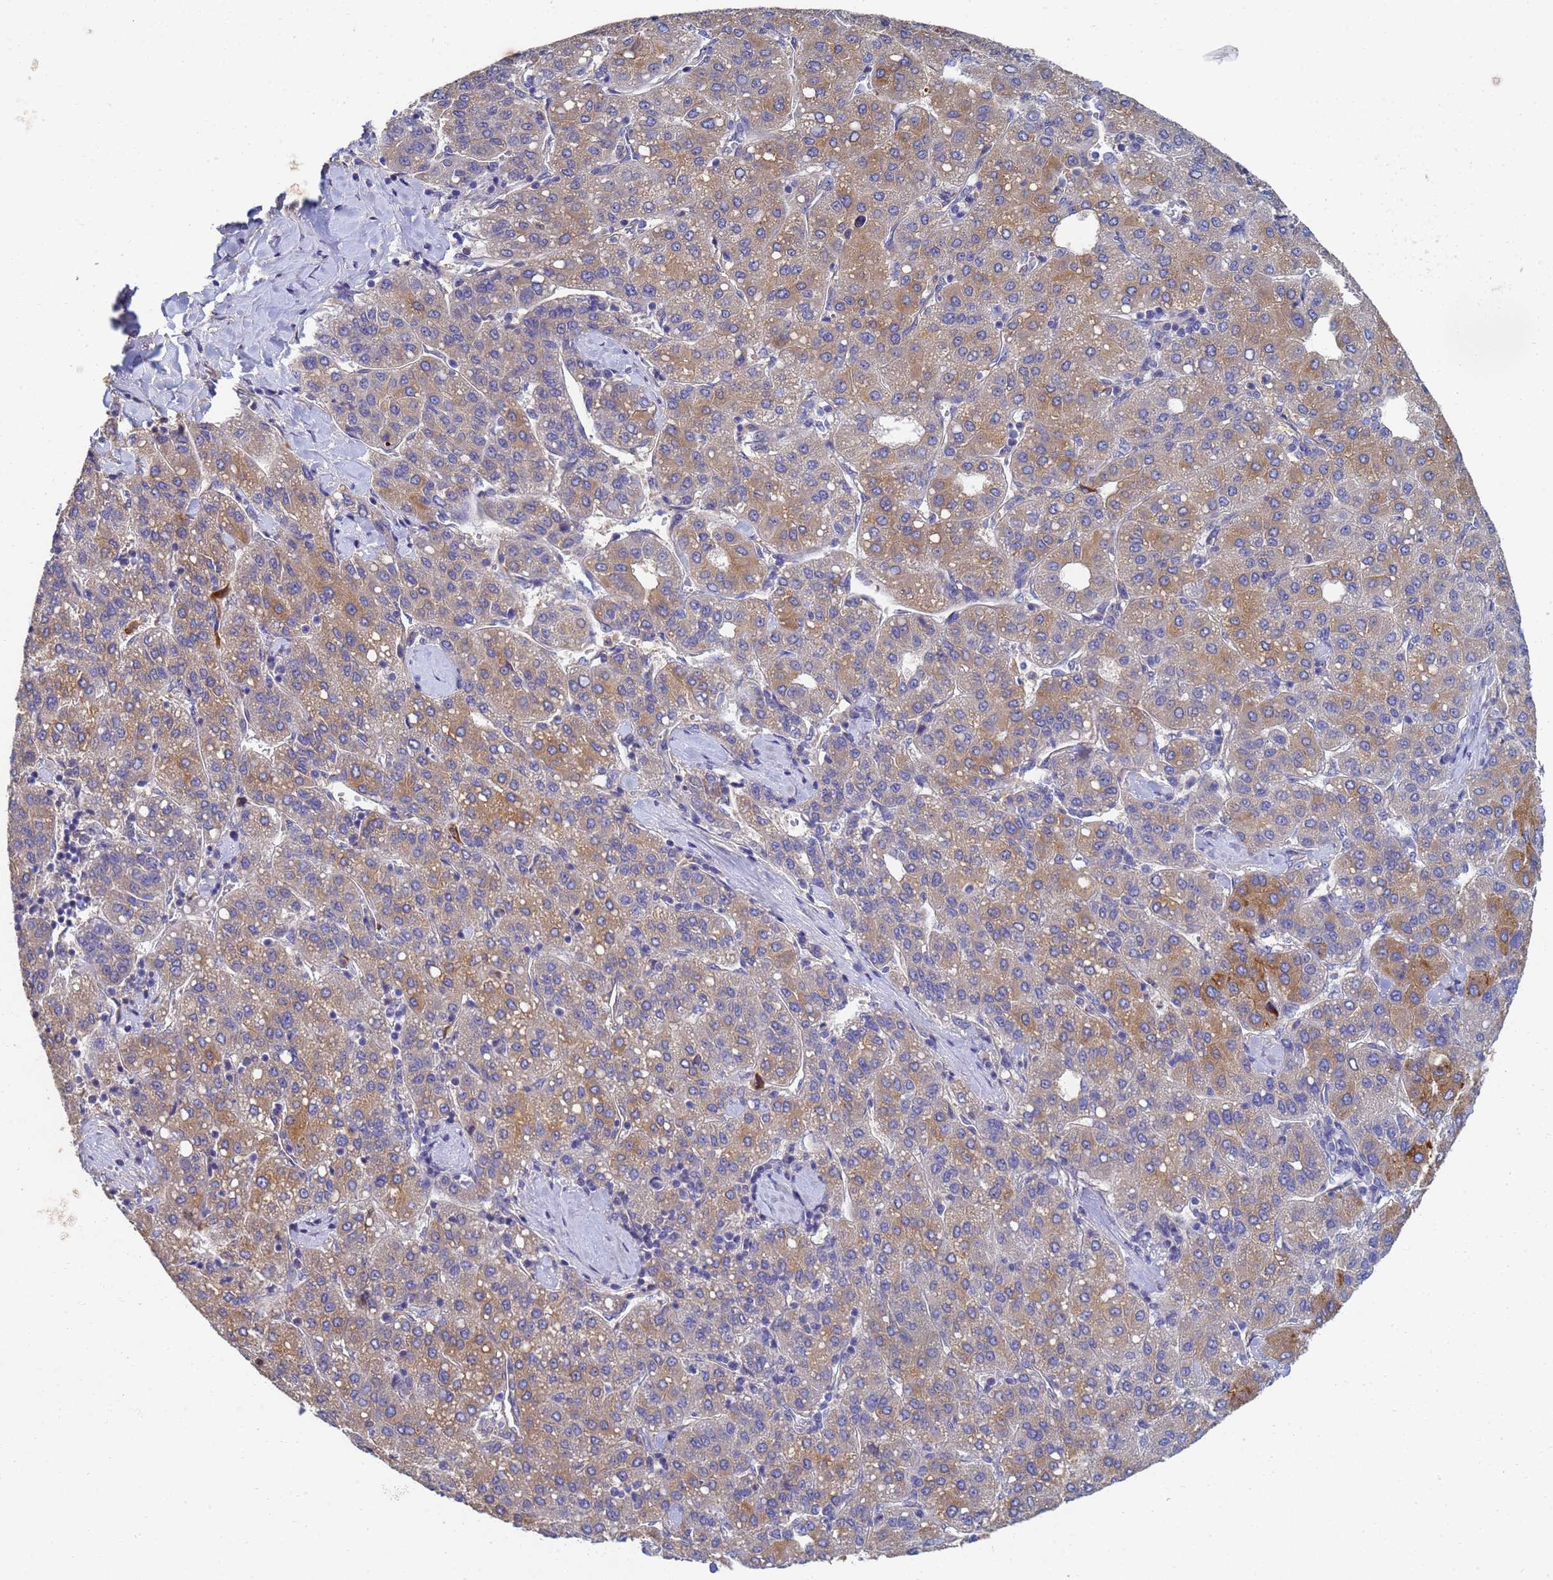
{"staining": {"intensity": "moderate", "quantity": "25%-75%", "location": "cytoplasmic/membranous"}, "tissue": "liver cancer", "cell_type": "Tumor cells", "image_type": "cancer", "snomed": [{"axis": "morphology", "description": "Carcinoma, Hepatocellular, NOS"}, {"axis": "topography", "description": "Liver"}], "caption": "Immunohistochemistry (IHC) histopathology image of neoplastic tissue: liver cancer stained using immunohistochemistry demonstrates medium levels of moderate protein expression localized specifically in the cytoplasmic/membranous of tumor cells, appearing as a cytoplasmic/membranous brown color.", "gene": "LBX2", "patient": {"sex": "male", "age": 65}}